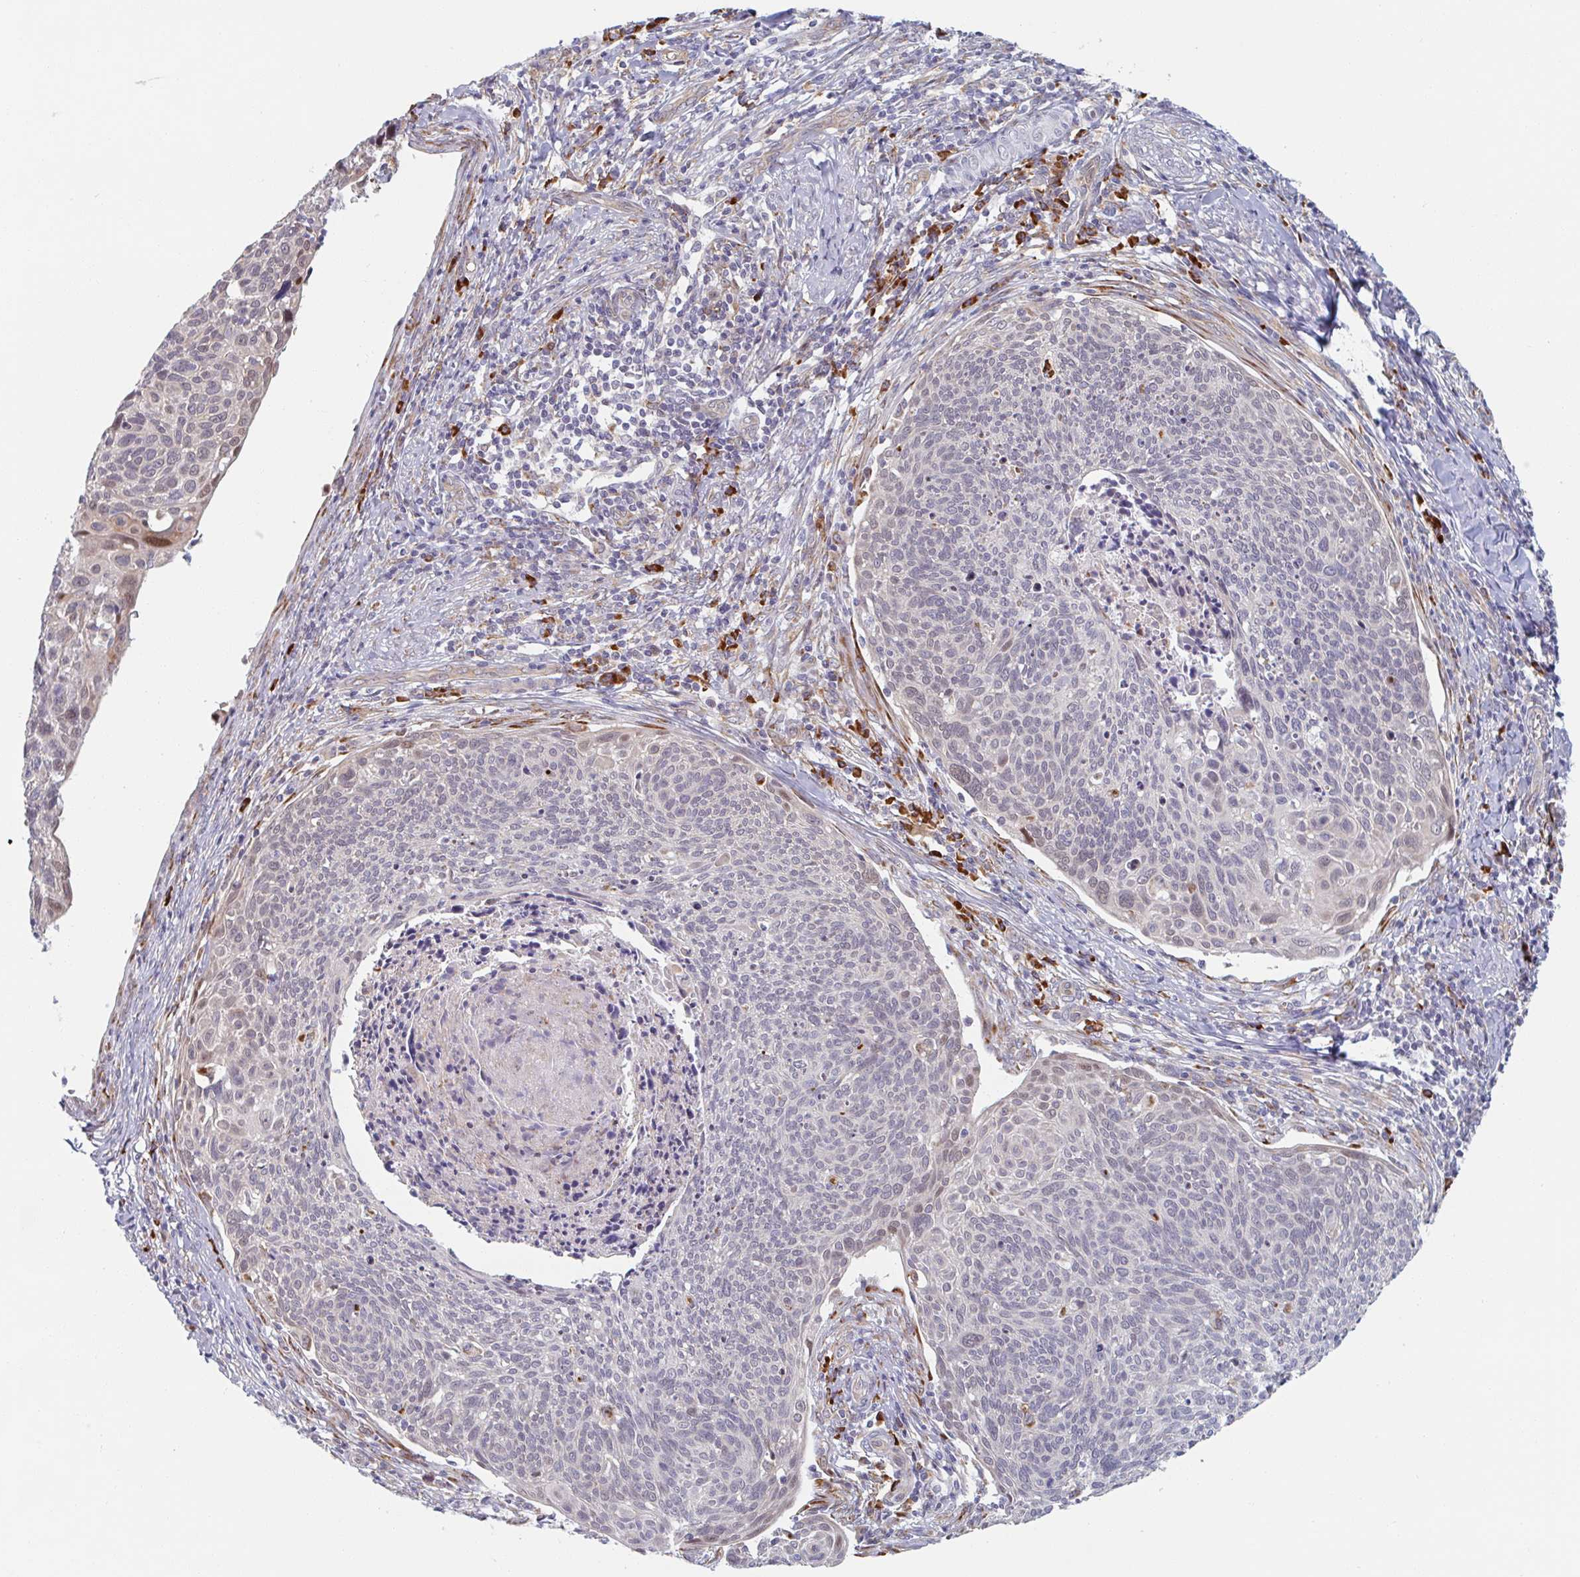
{"staining": {"intensity": "negative", "quantity": "none", "location": "none"}, "tissue": "cervical cancer", "cell_type": "Tumor cells", "image_type": "cancer", "snomed": [{"axis": "morphology", "description": "Squamous cell carcinoma, NOS"}, {"axis": "topography", "description": "Cervix"}], "caption": "A micrograph of cervical cancer (squamous cell carcinoma) stained for a protein demonstrates no brown staining in tumor cells. (DAB (3,3'-diaminobenzidine) immunohistochemistry with hematoxylin counter stain).", "gene": "TRAPPC10", "patient": {"sex": "female", "age": 49}}